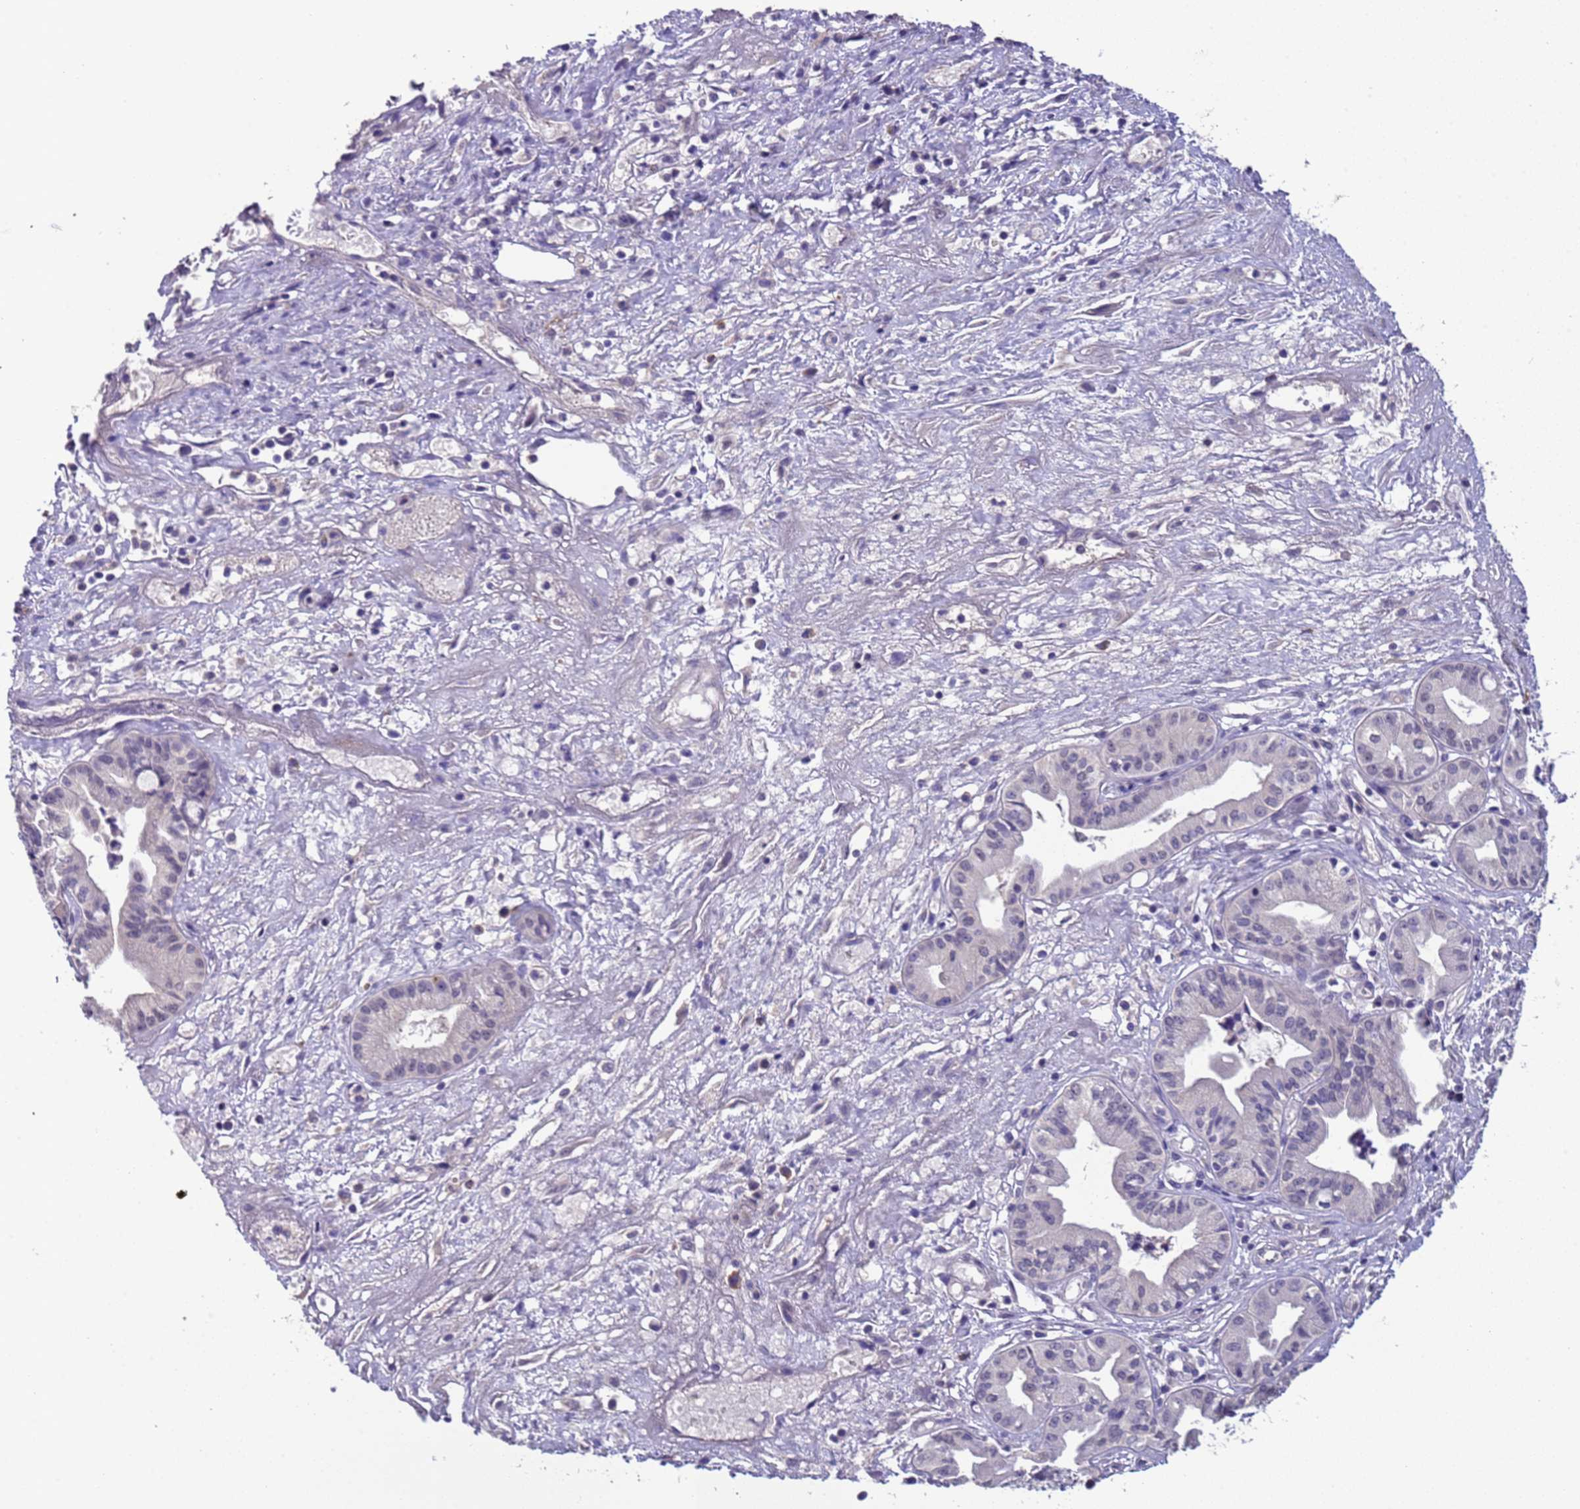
{"staining": {"intensity": "negative", "quantity": "none", "location": "none"}, "tissue": "pancreatic cancer", "cell_type": "Tumor cells", "image_type": "cancer", "snomed": [{"axis": "morphology", "description": "Adenocarcinoma, NOS"}, {"axis": "topography", "description": "Pancreas"}], "caption": "IHC micrograph of human adenocarcinoma (pancreatic) stained for a protein (brown), which displays no staining in tumor cells.", "gene": "ZNF248", "patient": {"sex": "female", "age": 50}}